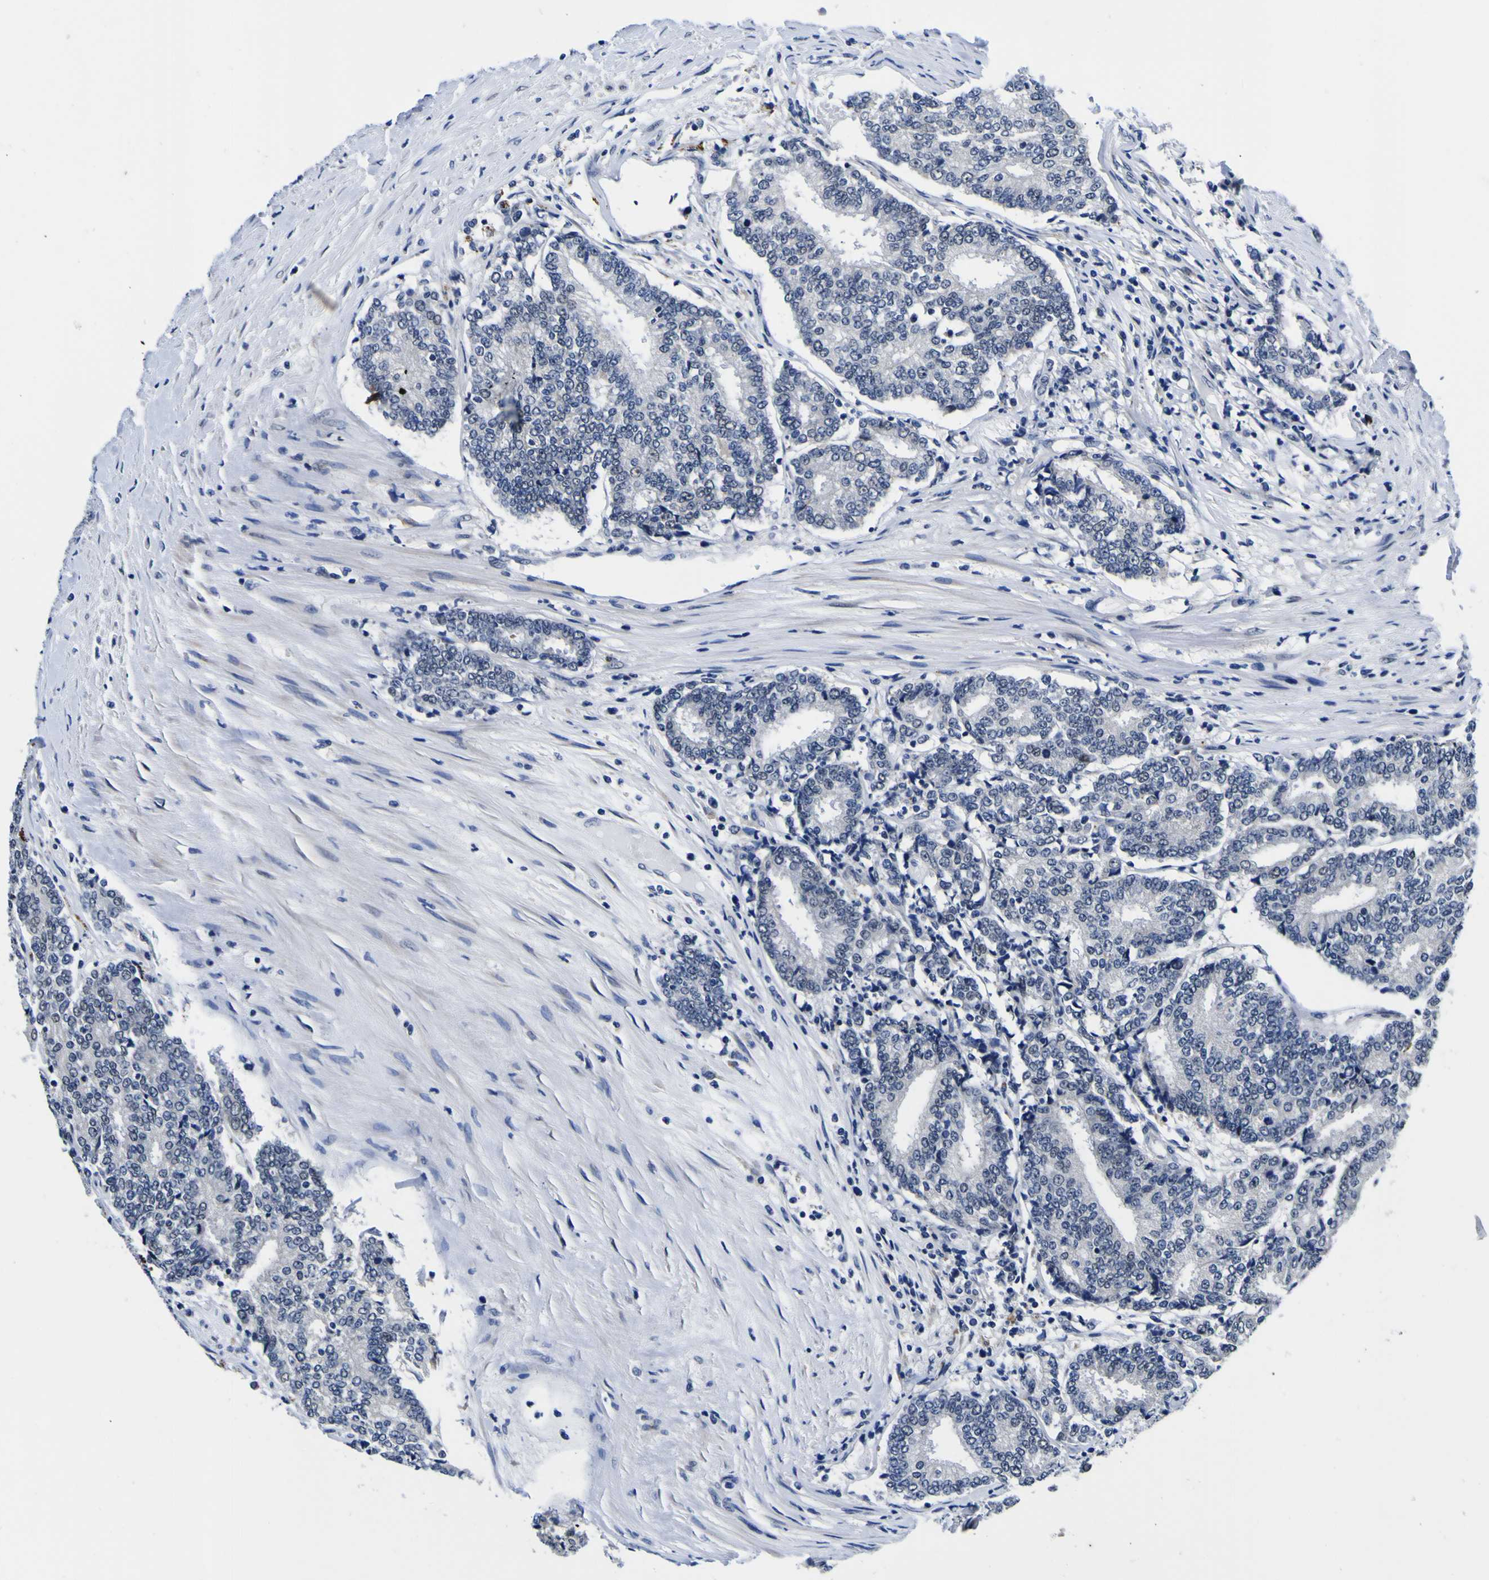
{"staining": {"intensity": "negative", "quantity": "none", "location": "none"}, "tissue": "prostate cancer", "cell_type": "Tumor cells", "image_type": "cancer", "snomed": [{"axis": "morphology", "description": "Normal tissue, NOS"}, {"axis": "morphology", "description": "Adenocarcinoma, High grade"}, {"axis": "topography", "description": "Prostate"}, {"axis": "topography", "description": "Seminal veicle"}], "caption": "This micrograph is of prostate cancer stained with IHC to label a protein in brown with the nuclei are counter-stained blue. There is no positivity in tumor cells.", "gene": "IGFLR1", "patient": {"sex": "male", "age": 55}}